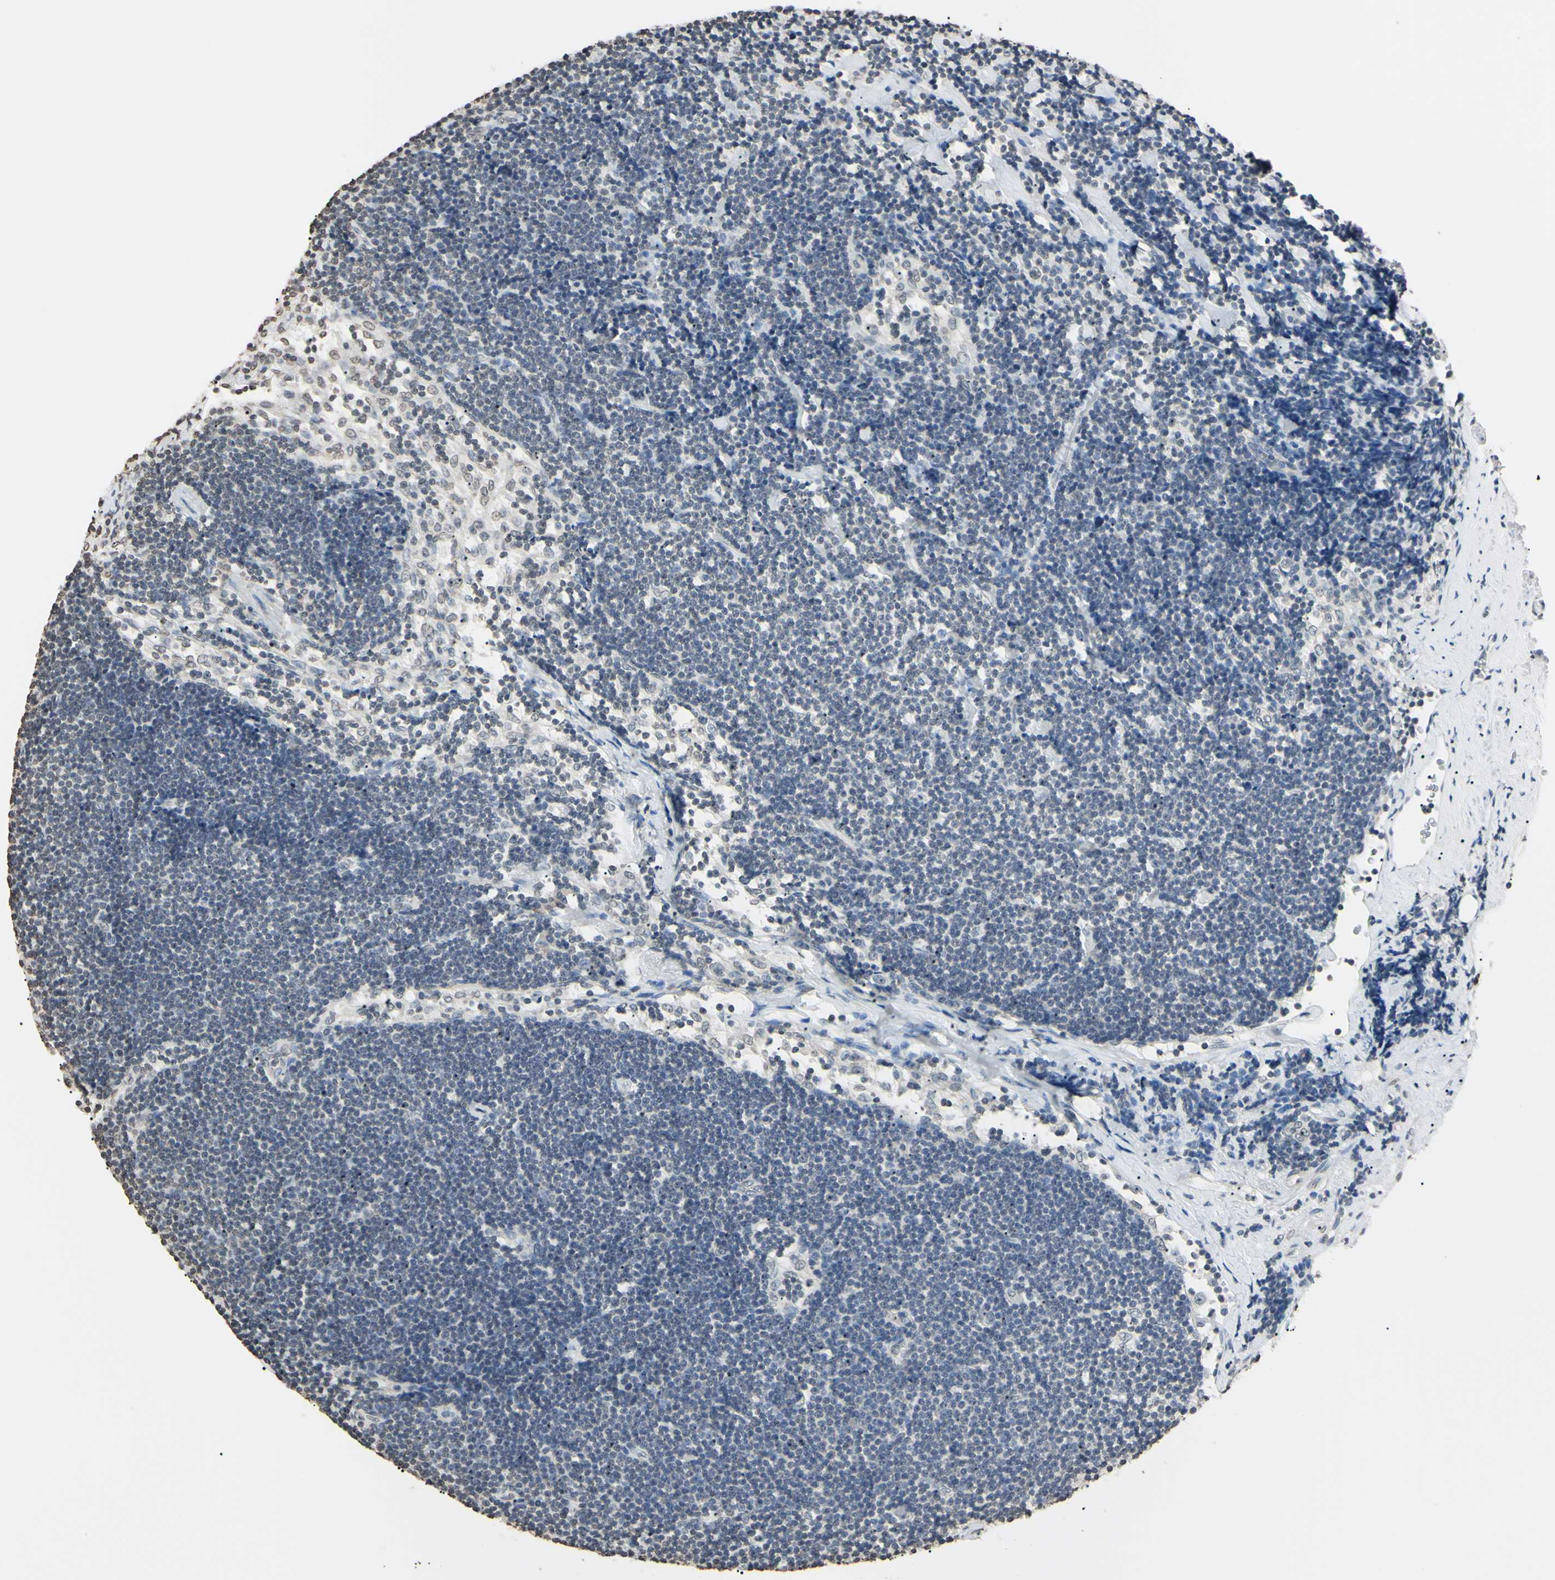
{"staining": {"intensity": "negative", "quantity": "none", "location": "none"}, "tissue": "lymph node", "cell_type": "Germinal center cells", "image_type": "normal", "snomed": [{"axis": "morphology", "description": "Normal tissue, NOS"}, {"axis": "topography", "description": "Lymph node"}], "caption": "Immunohistochemistry (IHC) of unremarkable human lymph node demonstrates no positivity in germinal center cells.", "gene": "CDC45", "patient": {"sex": "male", "age": 63}}